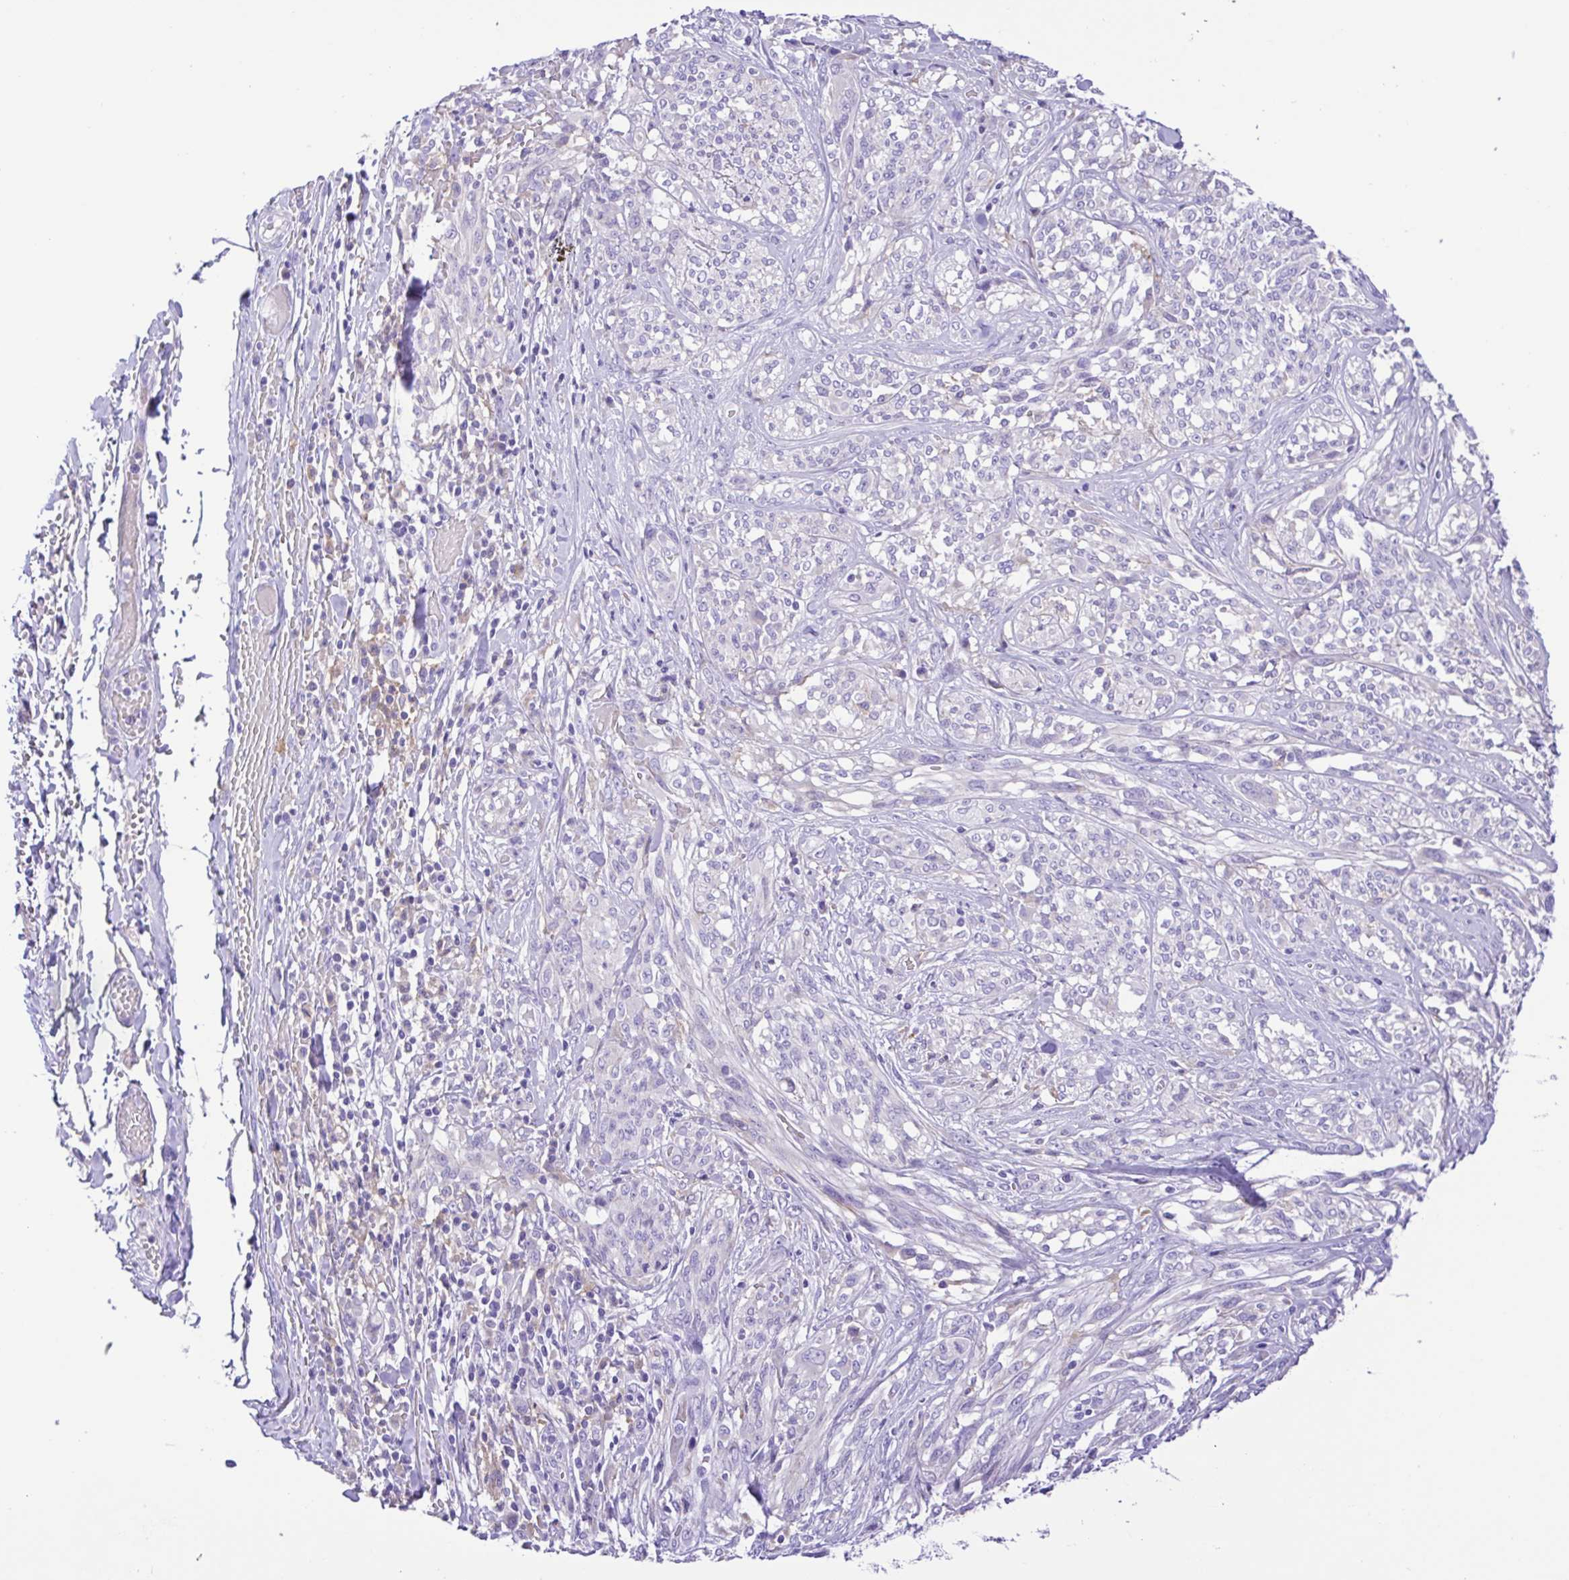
{"staining": {"intensity": "negative", "quantity": "none", "location": "none"}, "tissue": "melanoma", "cell_type": "Tumor cells", "image_type": "cancer", "snomed": [{"axis": "morphology", "description": "Malignant melanoma, NOS"}, {"axis": "topography", "description": "Skin"}], "caption": "The micrograph shows no significant positivity in tumor cells of melanoma.", "gene": "CD72", "patient": {"sex": "female", "age": 91}}